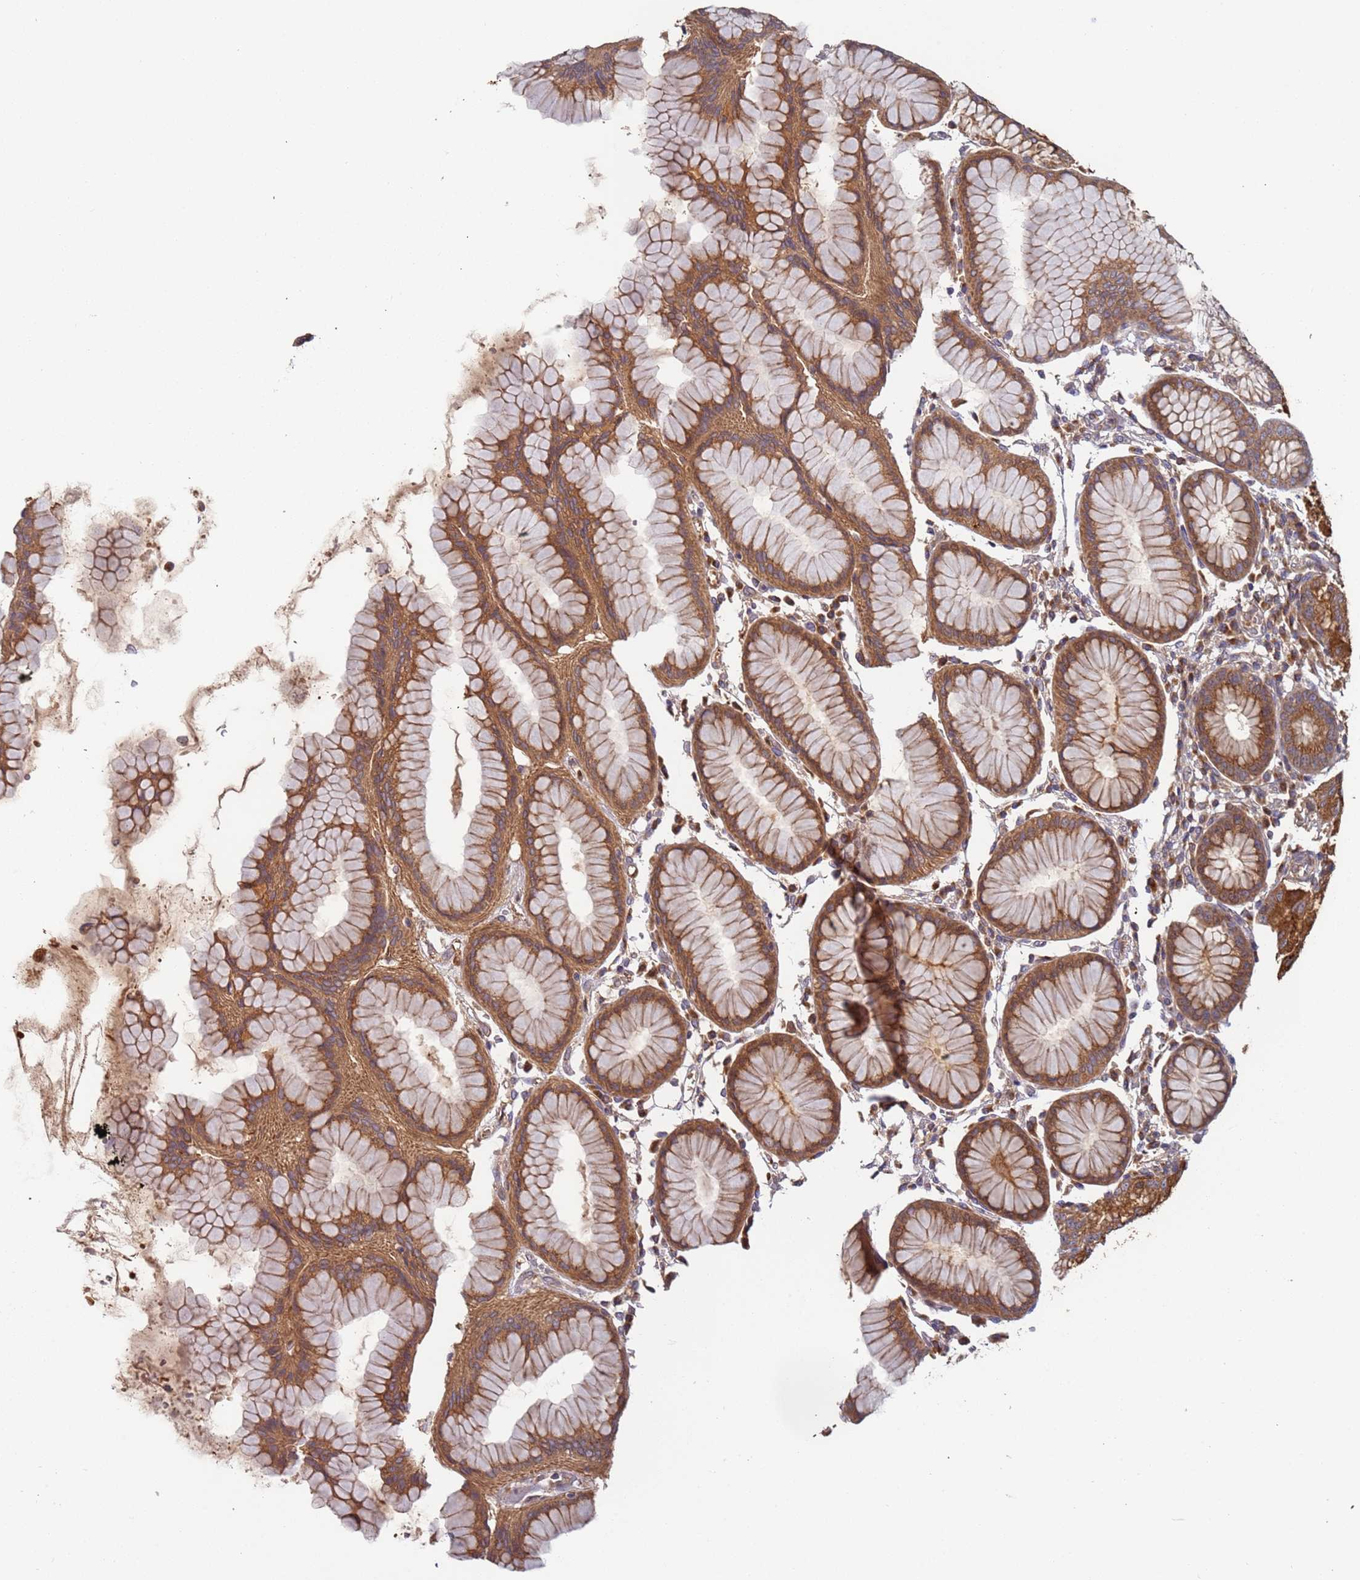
{"staining": {"intensity": "strong", "quantity": ">75%", "location": "cytoplasmic/membranous"}, "tissue": "stomach", "cell_type": "Glandular cells", "image_type": "normal", "snomed": [{"axis": "morphology", "description": "Normal tissue, NOS"}, {"axis": "topography", "description": "Stomach"}, {"axis": "topography", "description": "Stomach, lower"}], "caption": "A micrograph showing strong cytoplasmic/membranous expression in approximately >75% of glandular cells in normal stomach, as visualized by brown immunohistochemical staining.", "gene": "OR5A2", "patient": {"sex": "female", "age": 56}}